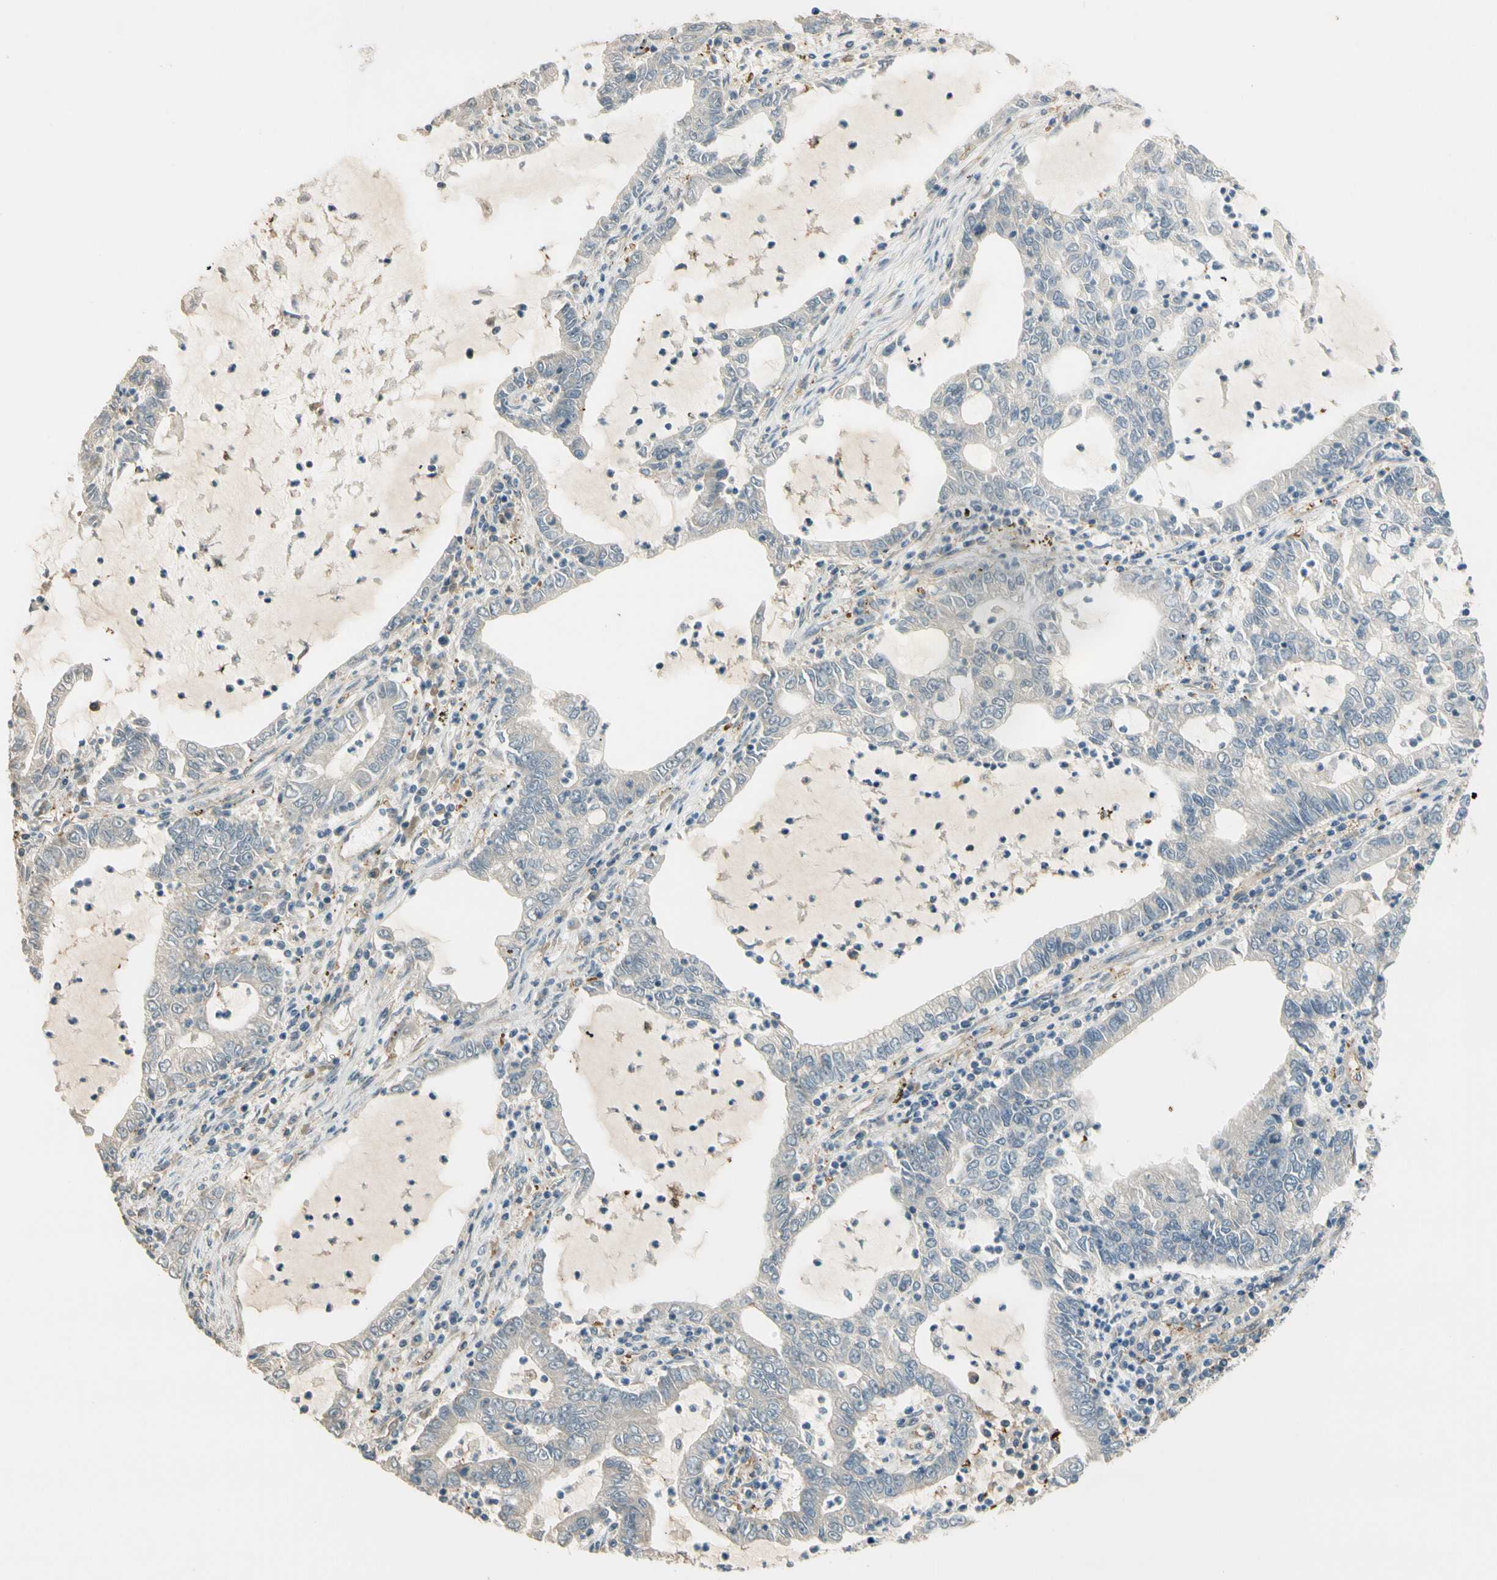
{"staining": {"intensity": "negative", "quantity": "none", "location": "none"}, "tissue": "lung cancer", "cell_type": "Tumor cells", "image_type": "cancer", "snomed": [{"axis": "morphology", "description": "Adenocarcinoma, NOS"}, {"axis": "topography", "description": "Lung"}], "caption": "Histopathology image shows no significant protein staining in tumor cells of lung adenocarcinoma.", "gene": "PARP14", "patient": {"sex": "female", "age": 51}}